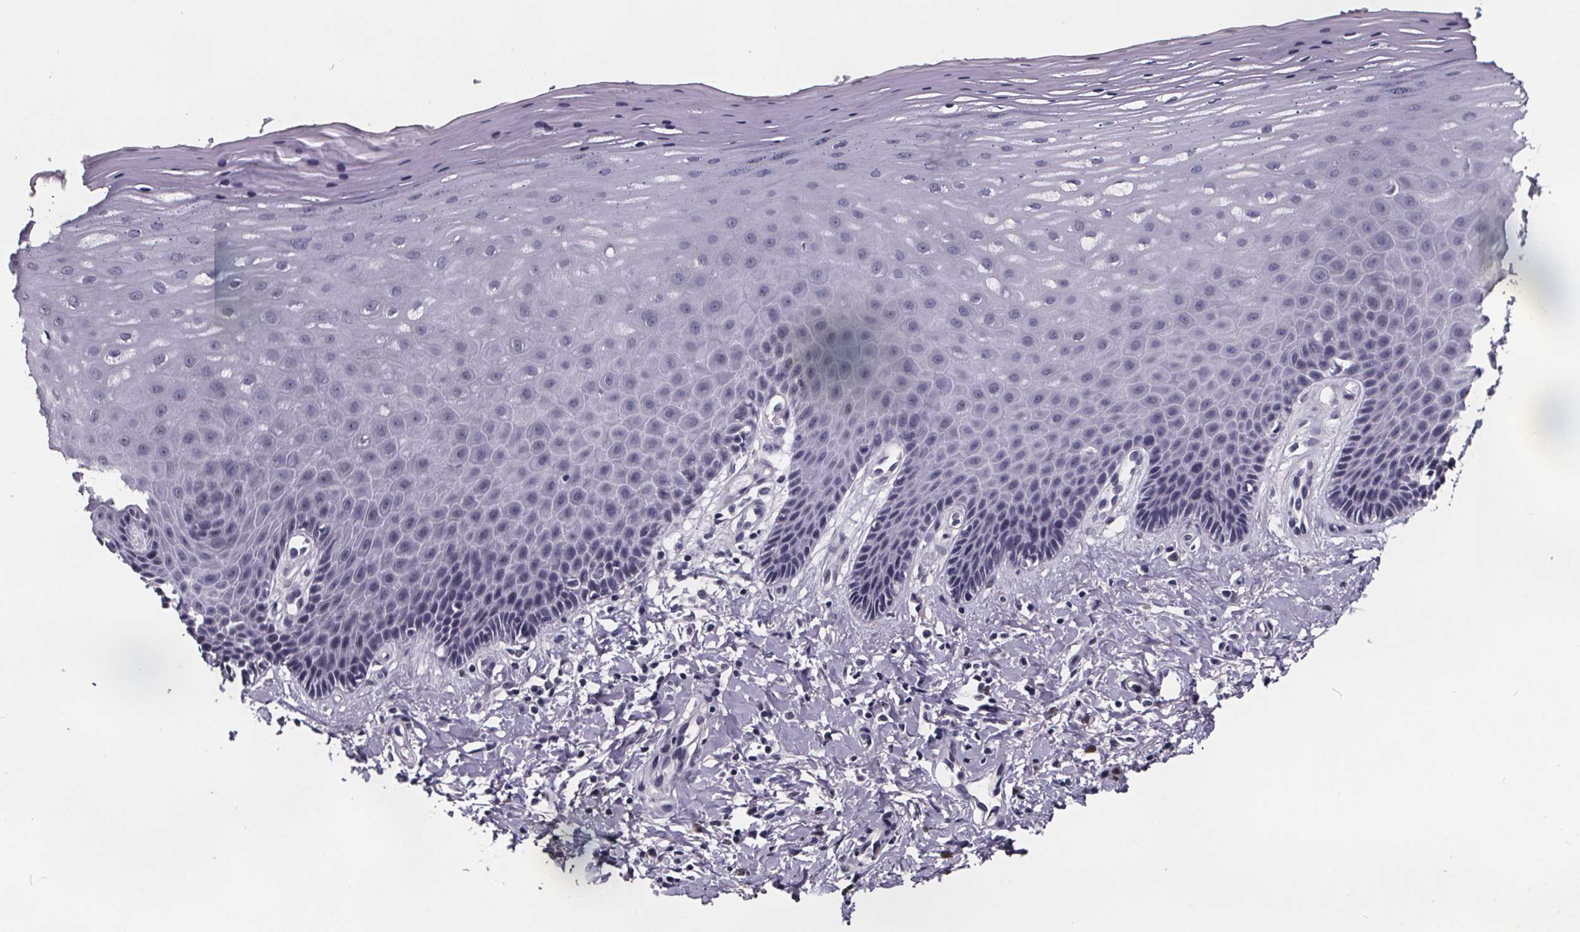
{"staining": {"intensity": "weak", "quantity": "<25%", "location": "nuclear"}, "tissue": "vagina", "cell_type": "Squamous epithelial cells", "image_type": "normal", "snomed": [{"axis": "morphology", "description": "Normal tissue, NOS"}, {"axis": "topography", "description": "Vagina"}], "caption": "Protein analysis of normal vagina exhibits no significant expression in squamous epithelial cells. Nuclei are stained in blue.", "gene": "AR", "patient": {"sex": "female", "age": 83}}